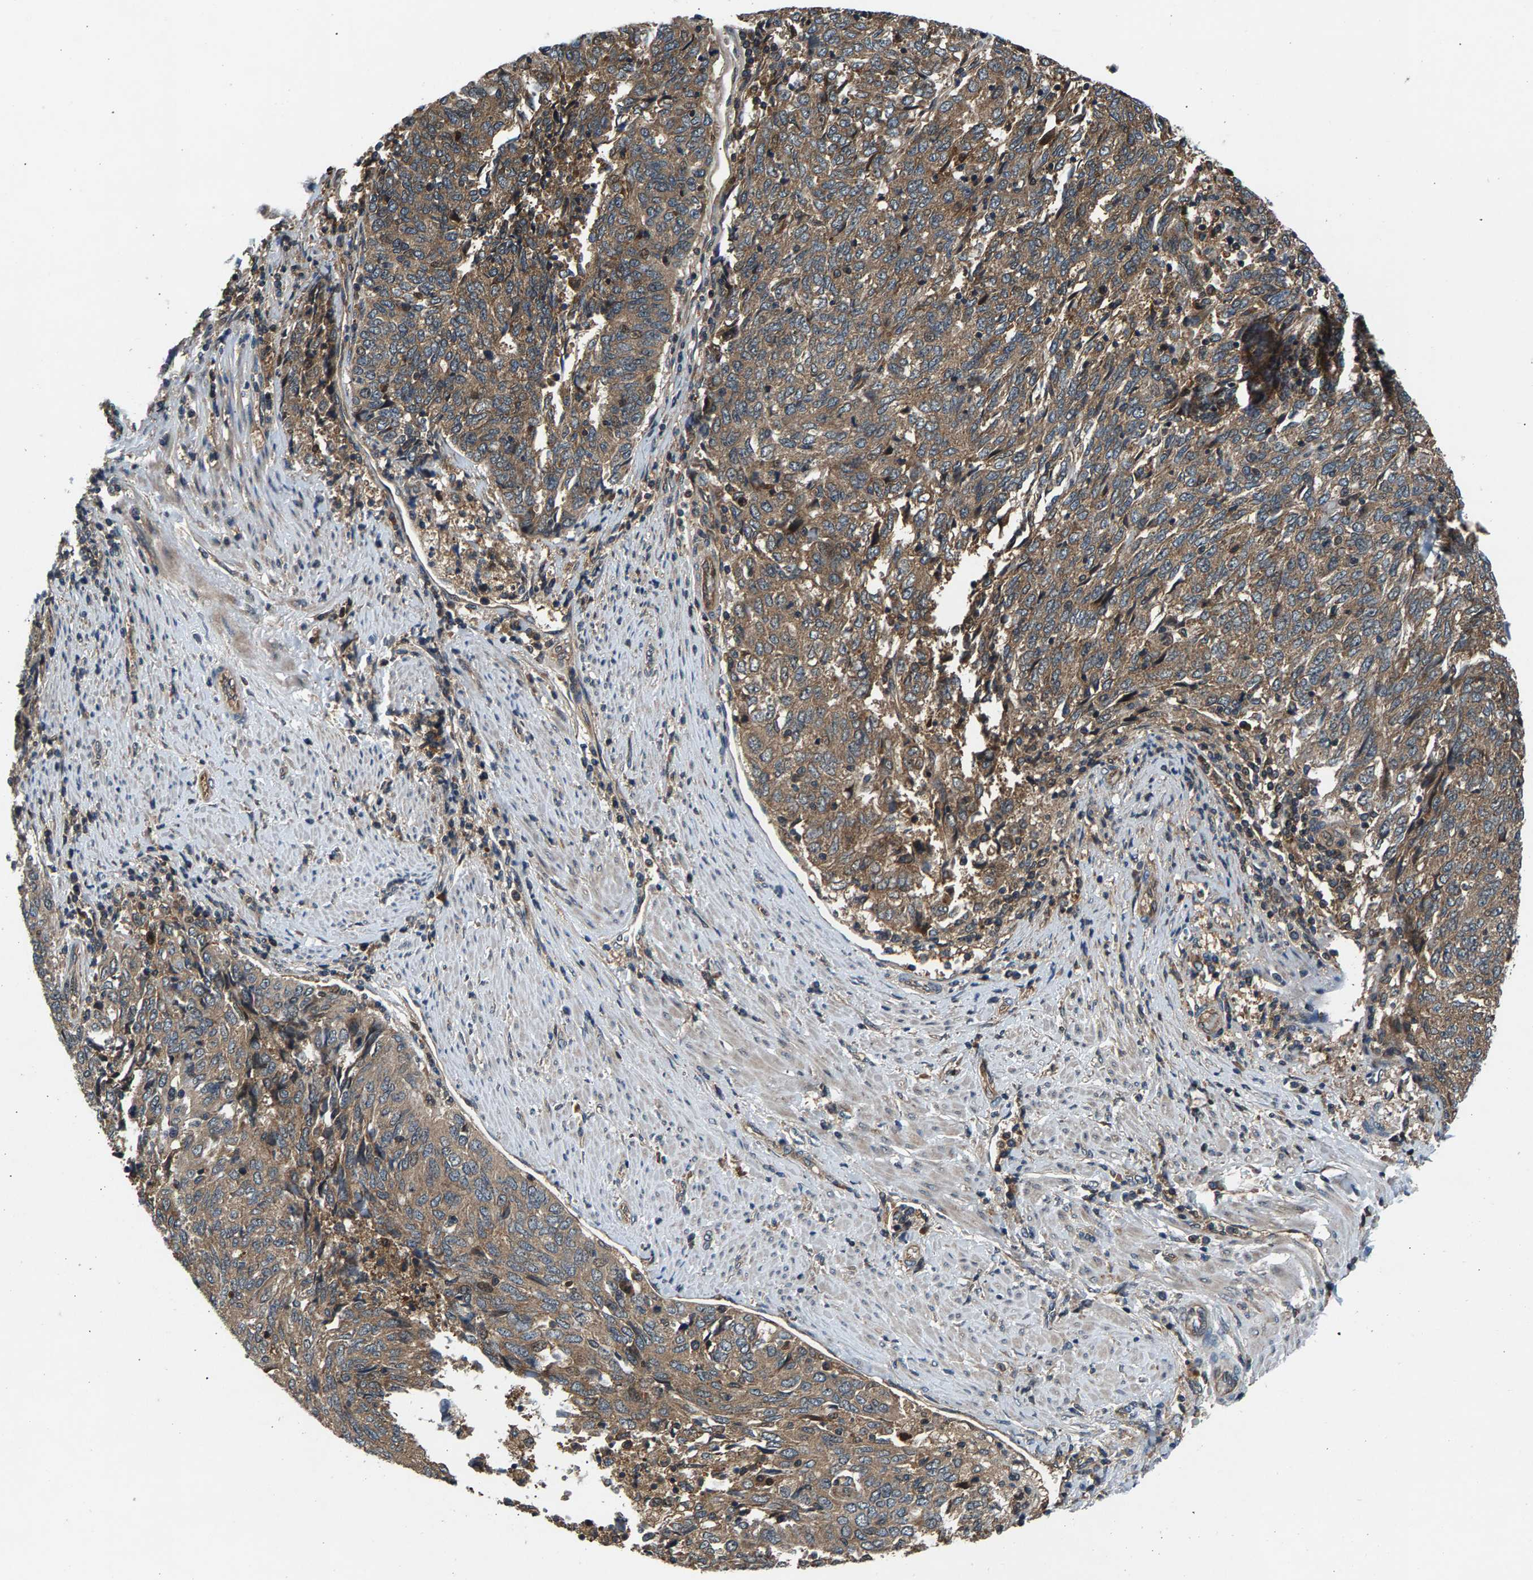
{"staining": {"intensity": "moderate", "quantity": ">75%", "location": "cytoplasmic/membranous"}, "tissue": "endometrial cancer", "cell_type": "Tumor cells", "image_type": "cancer", "snomed": [{"axis": "morphology", "description": "Adenocarcinoma, NOS"}, {"axis": "topography", "description": "Endometrium"}], "caption": "High-magnification brightfield microscopy of endometrial cancer stained with DAB (3,3'-diaminobenzidine) (brown) and counterstained with hematoxylin (blue). tumor cells exhibit moderate cytoplasmic/membranous expression is identified in approximately>75% of cells.", "gene": "FAM78A", "patient": {"sex": "female", "age": 80}}